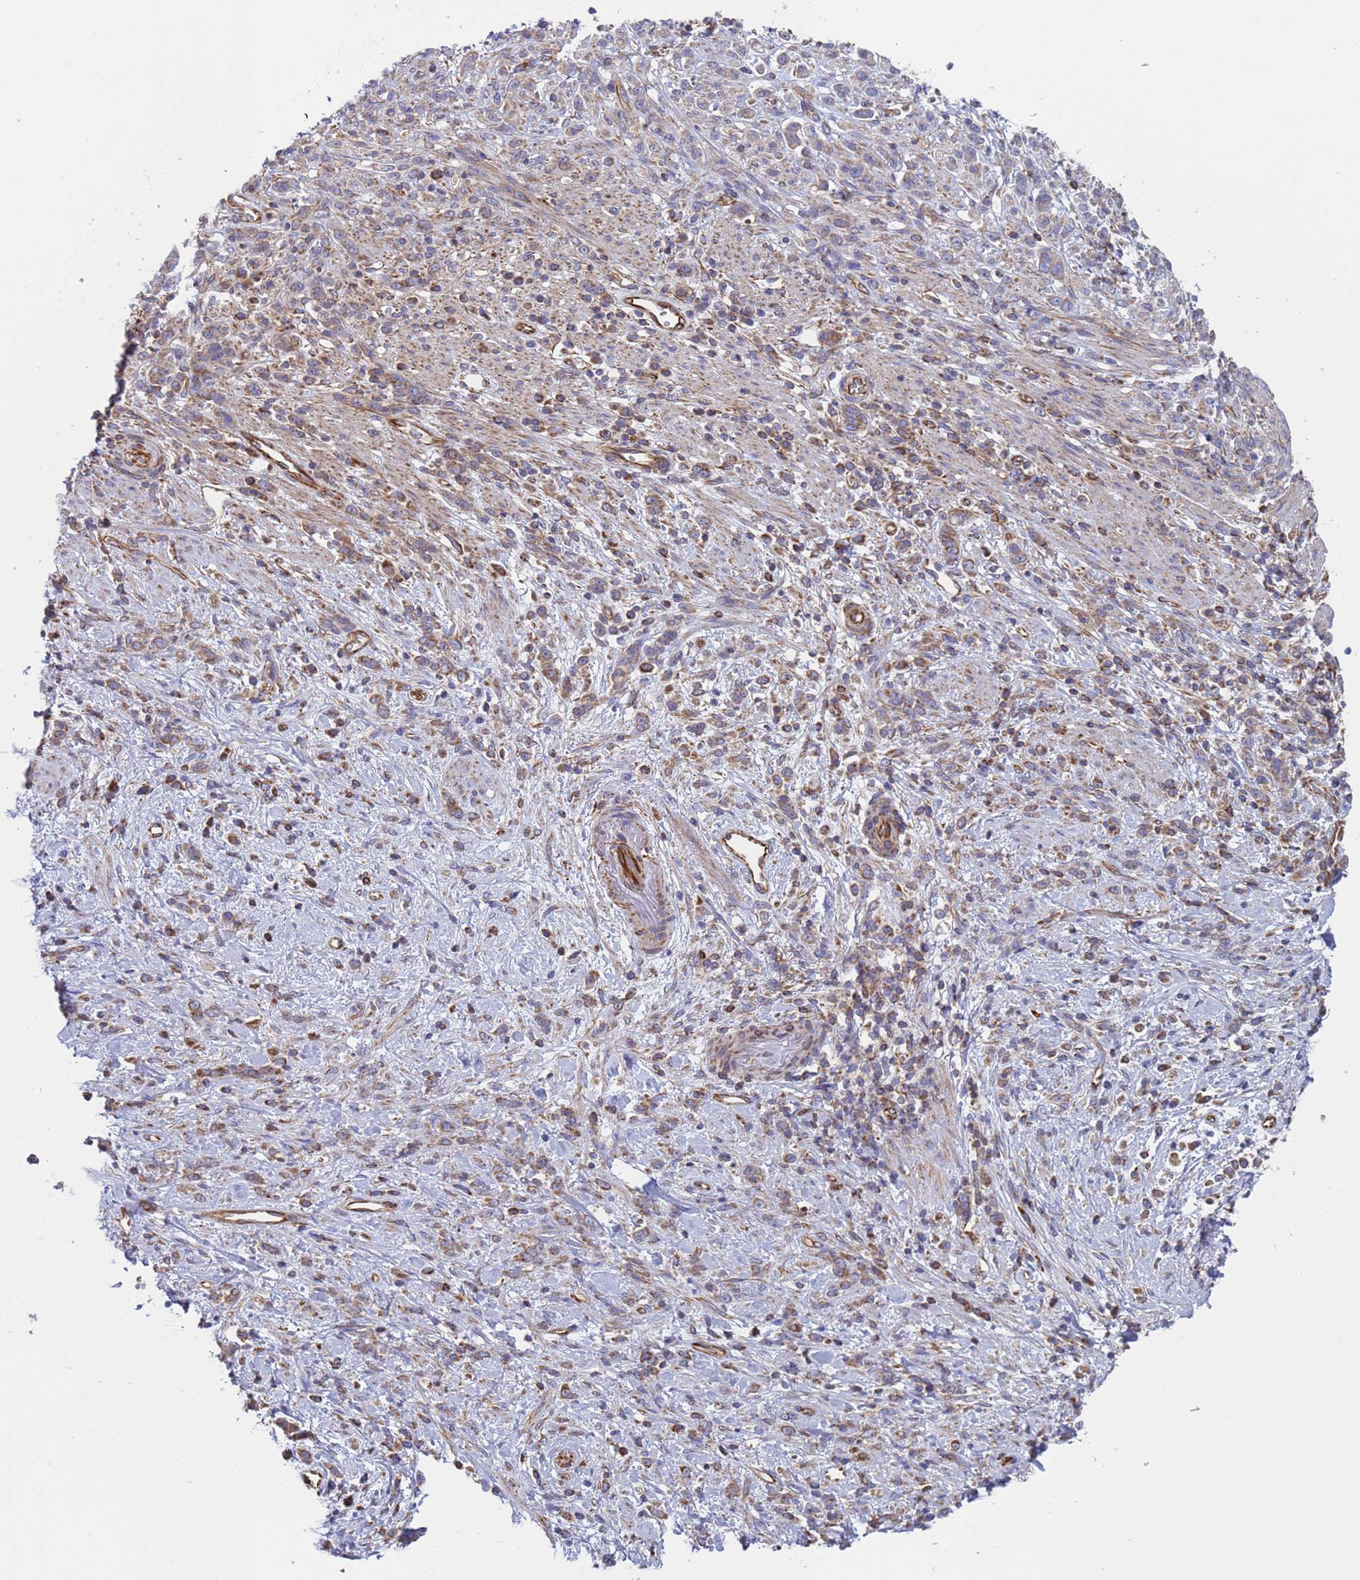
{"staining": {"intensity": "weak", "quantity": ">75%", "location": "cytoplasmic/membranous"}, "tissue": "stomach cancer", "cell_type": "Tumor cells", "image_type": "cancer", "snomed": [{"axis": "morphology", "description": "Adenocarcinoma, NOS"}, {"axis": "topography", "description": "Stomach"}], "caption": "Weak cytoplasmic/membranous protein expression is appreciated in approximately >75% of tumor cells in stomach adenocarcinoma.", "gene": "NUDT12", "patient": {"sex": "female", "age": 60}}